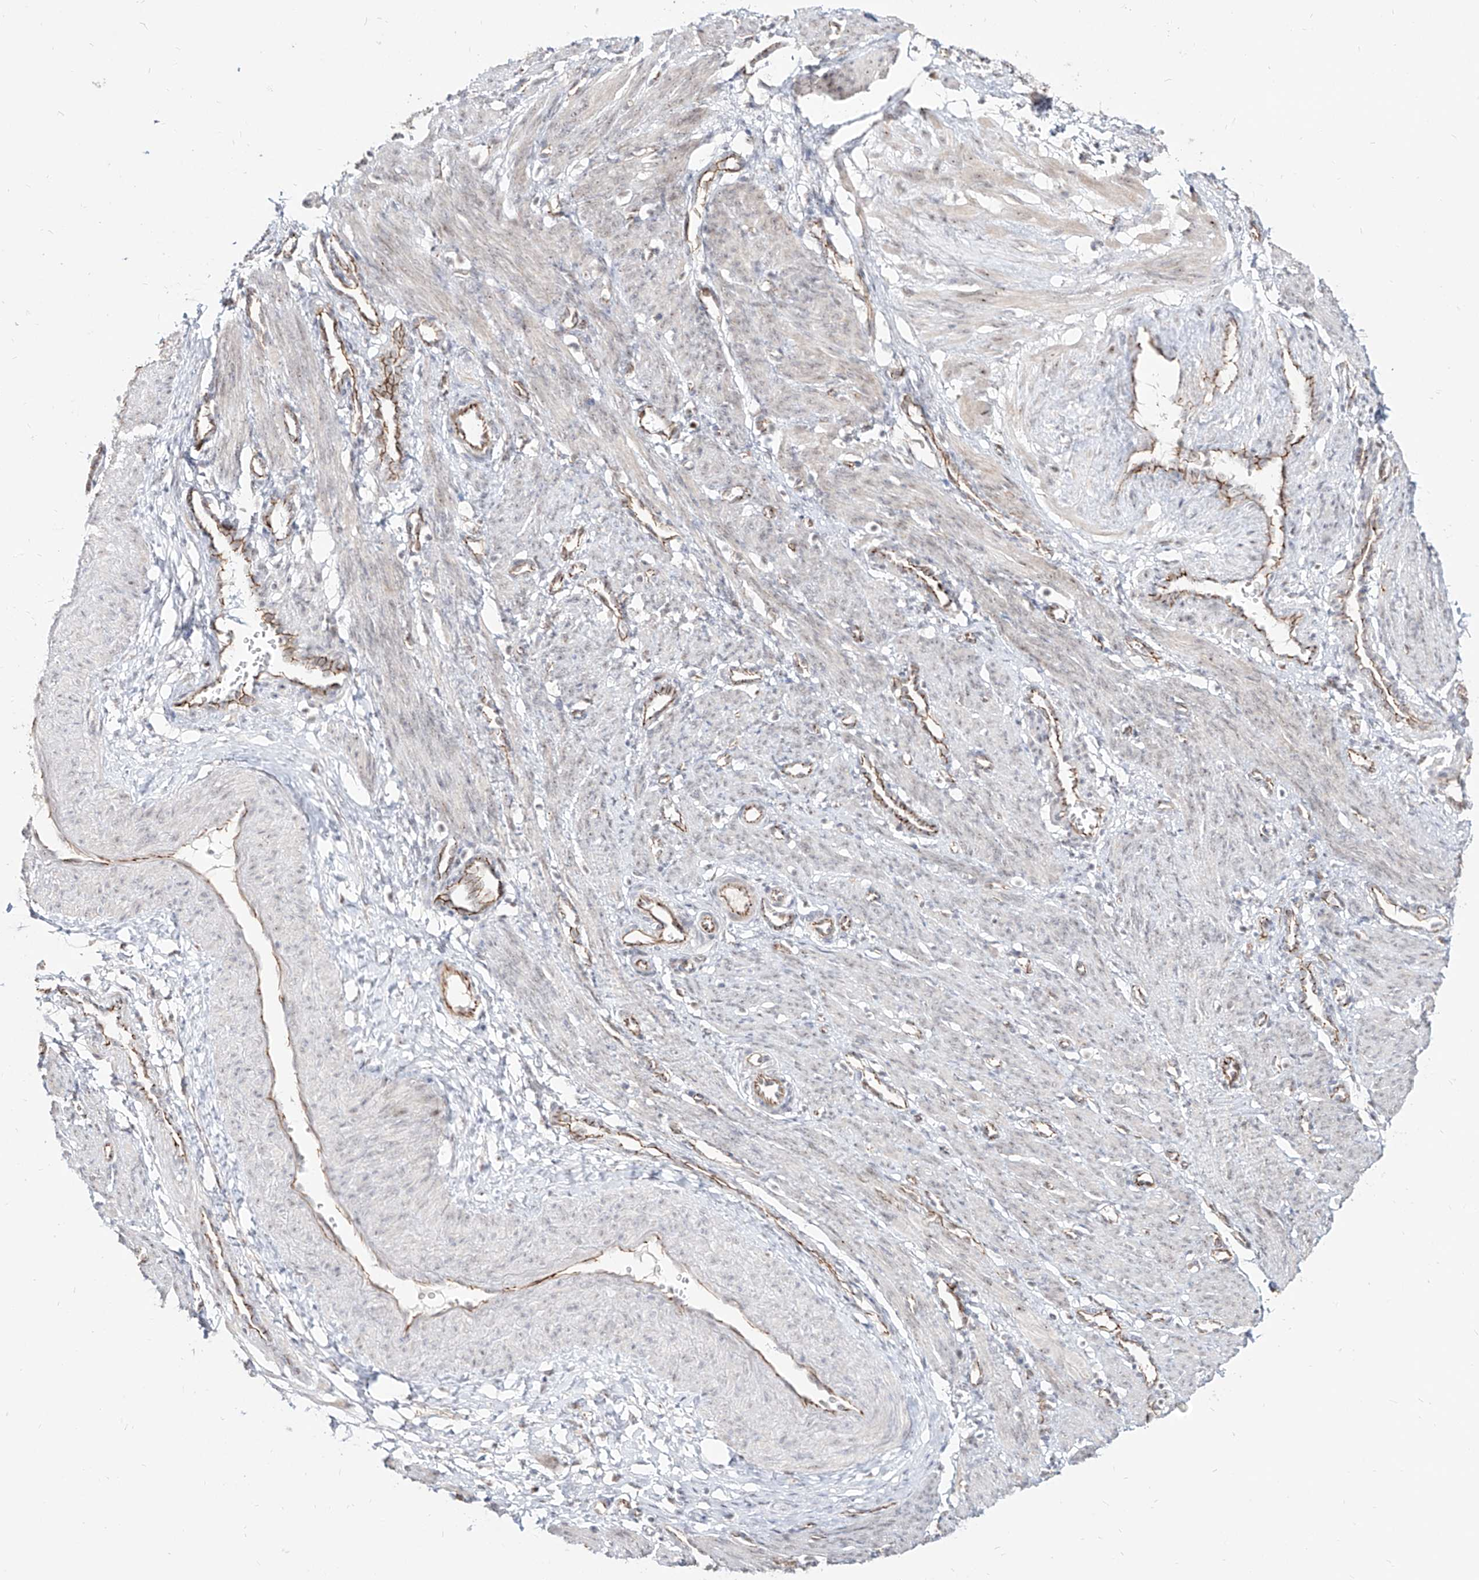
{"staining": {"intensity": "weak", "quantity": "<25%", "location": "cytoplasmic/membranous"}, "tissue": "smooth muscle", "cell_type": "Smooth muscle cells", "image_type": "normal", "snomed": [{"axis": "morphology", "description": "Normal tissue, NOS"}, {"axis": "topography", "description": "Endometrium"}], "caption": "Immunohistochemical staining of benign smooth muscle shows no significant staining in smooth muscle cells. (Stains: DAB (3,3'-diaminobenzidine) IHC with hematoxylin counter stain, Microscopy: brightfield microscopy at high magnification).", "gene": "ZNF710", "patient": {"sex": "female", "age": 33}}